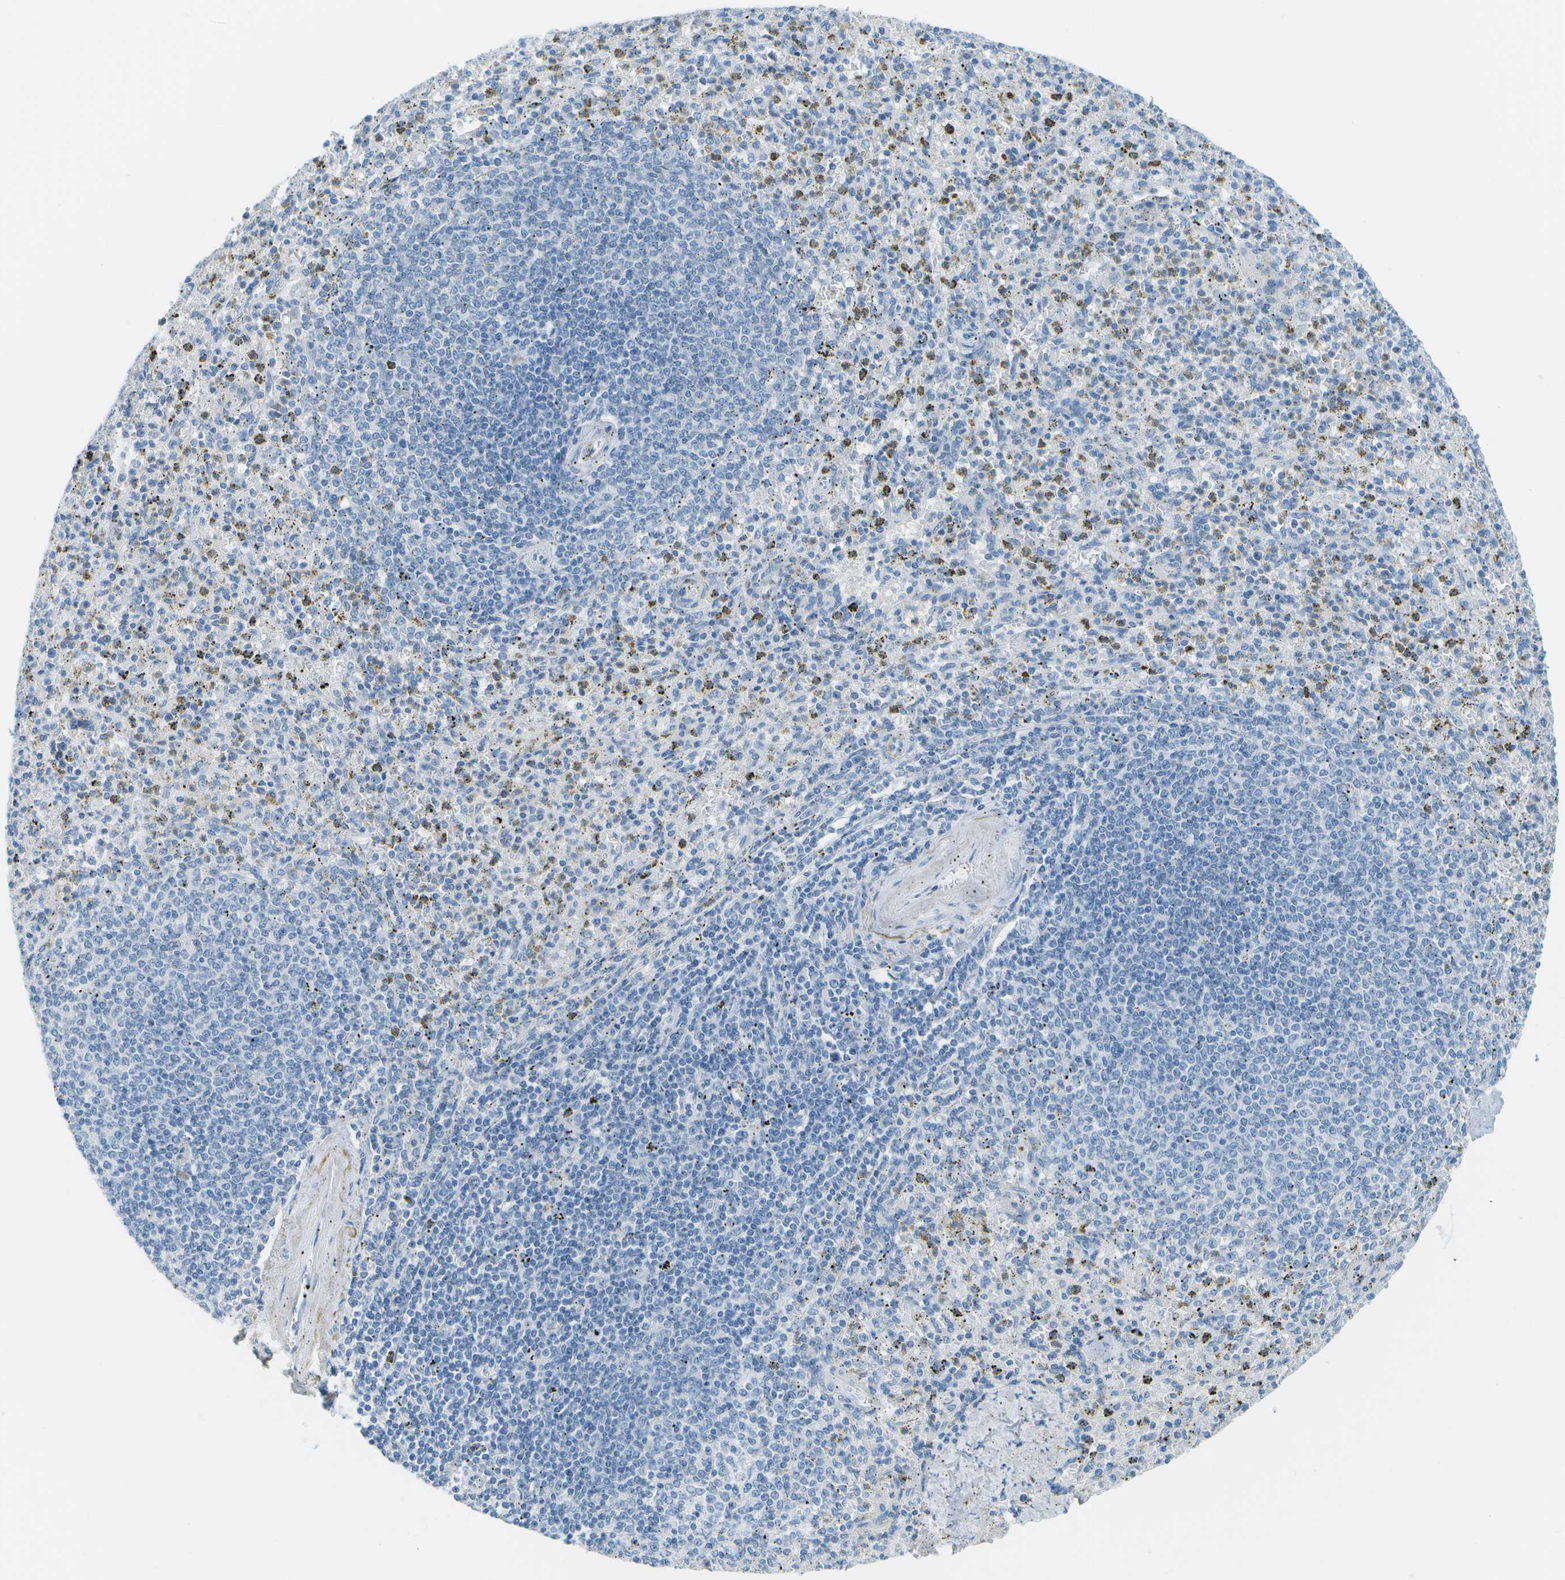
{"staining": {"intensity": "negative", "quantity": "none", "location": "none"}, "tissue": "spleen", "cell_type": "Cells in red pulp", "image_type": "normal", "snomed": [{"axis": "morphology", "description": "Normal tissue, NOS"}, {"axis": "topography", "description": "Spleen"}], "caption": "Image shows no significant protein staining in cells in red pulp of benign spleen.", "gene": "C1S", "patient": {"sex": "male", "age": 72}}